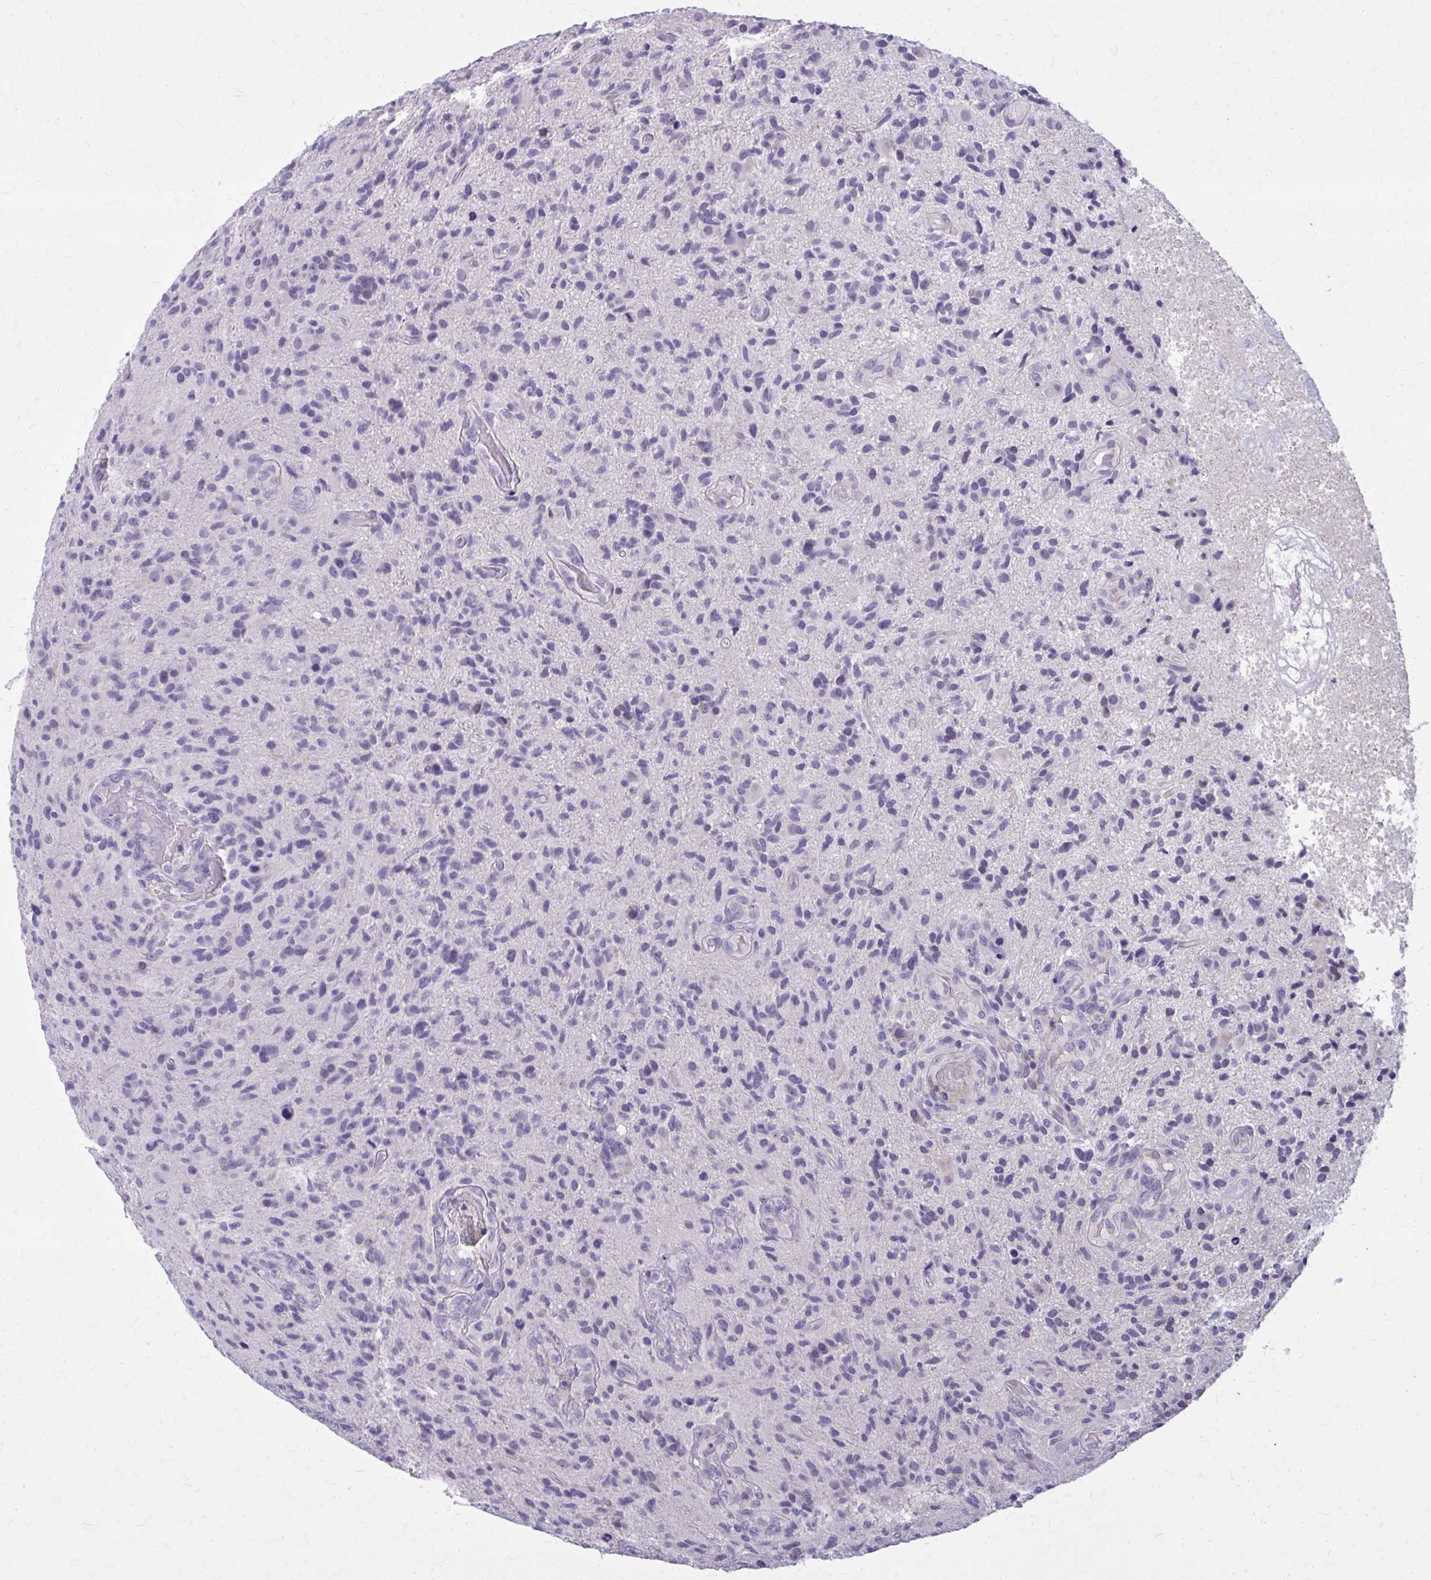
{"staining": {"intensity": "negative", "quantity": "none", "location": "none"}, "tissue": "glioma", "cell_type": "Tumor cells", "image_type": "cancer", "snomed": [{"axis": "morphology", "description": "Glioma, malignant, High grade"}, {"axis": "topography", "description": "Brain"}], "caption": "Protein analysis of malignant high-grade glioma reveals no significant staining in tumor cells. (DAB (3,3'-diaminobenzidine) immunohistochemistry (IHC) with hematoxylin counter stain).", "gene": "OR4A47", "patient": {"sex": "male", "age": 55}}